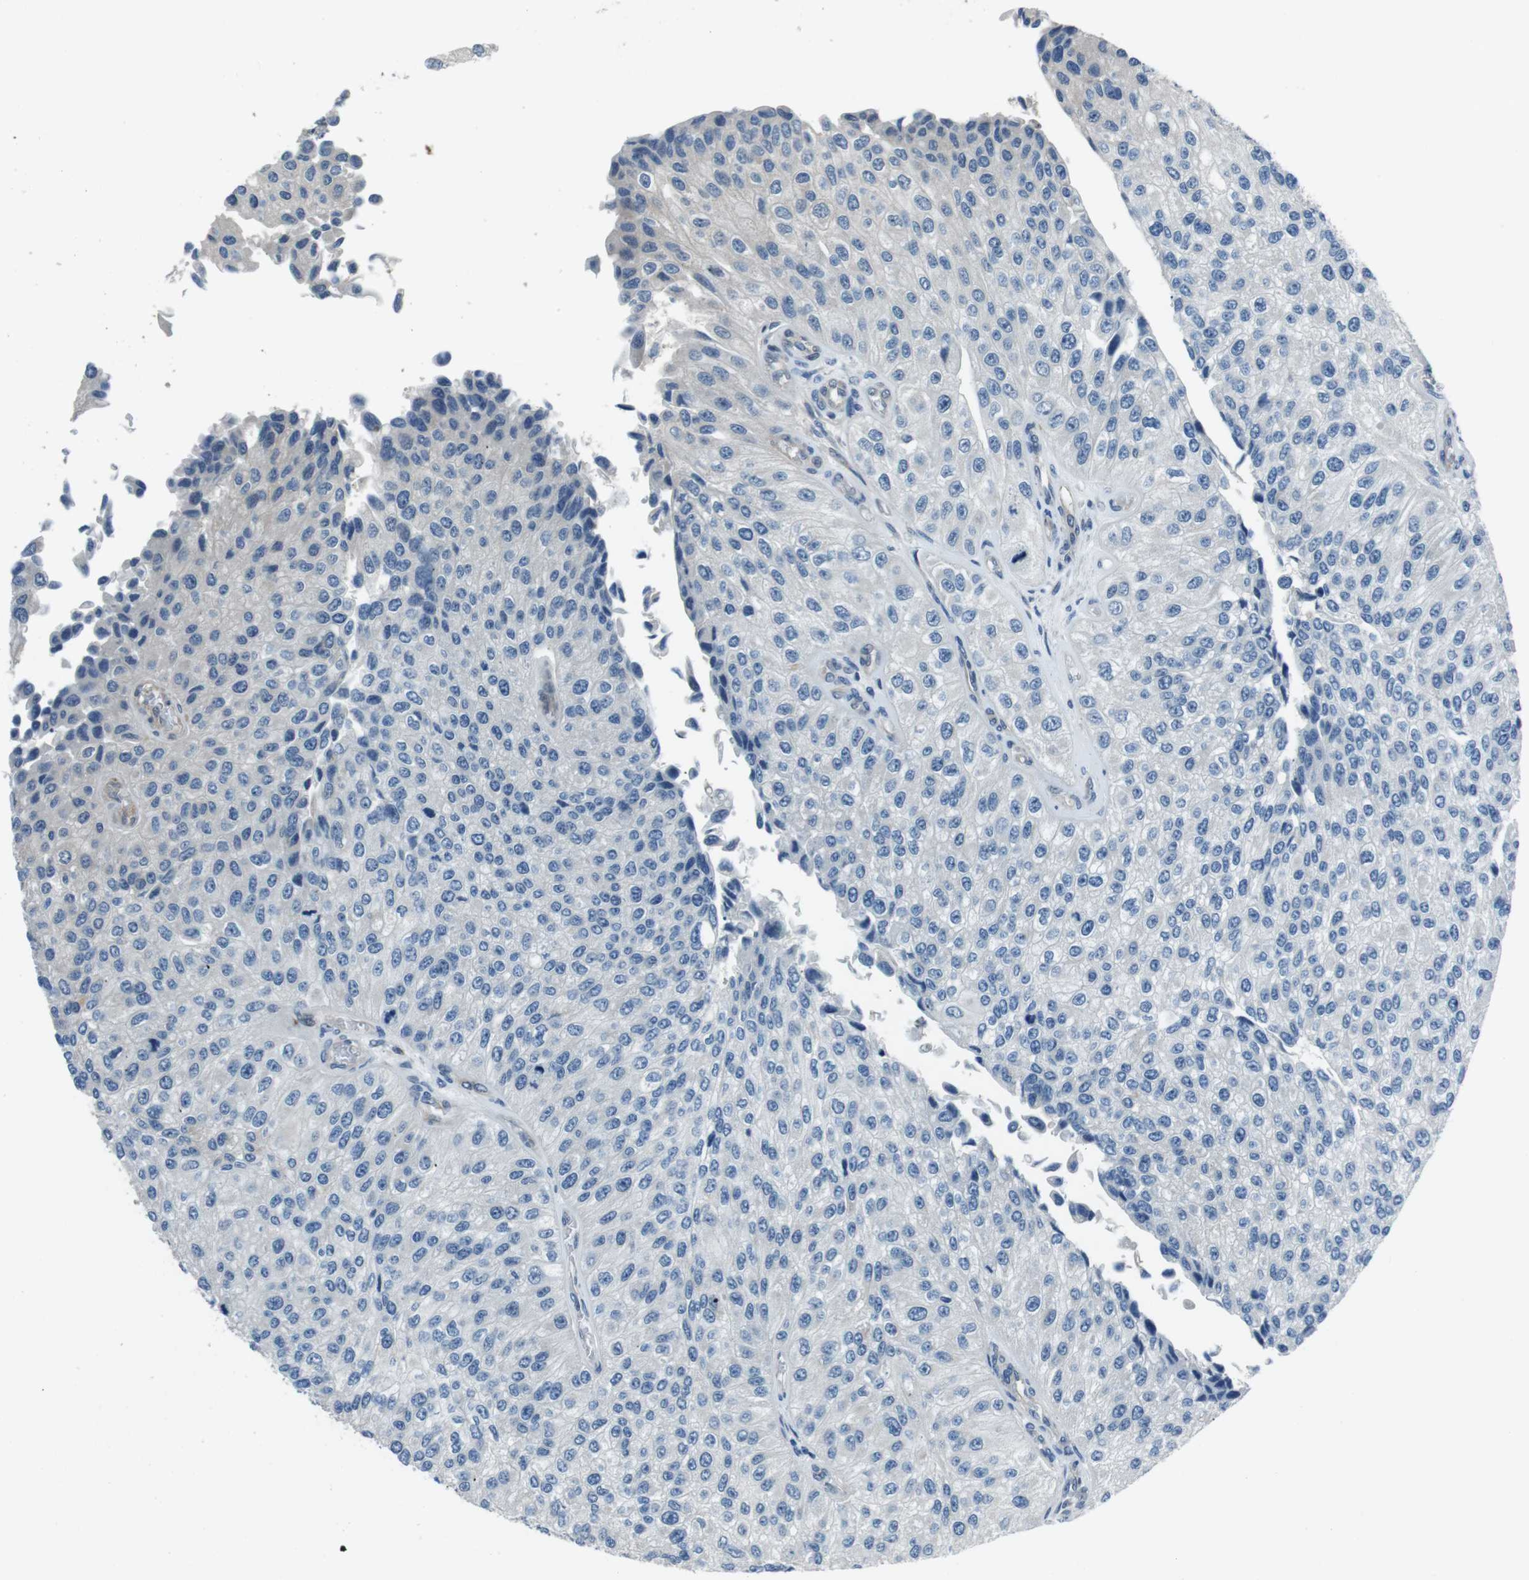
{"staining": {"intensity": "negative", "quantity": "none", "location": "none"}, "tissue": "urothelial cancer", "cell_type": "Tumor cells", "image_type": "cancer", "snomed": [{"axis": "morphology", "description": "Urothelial carcinoma, High grade"}, {"axis": "topography", "description": "Kidney"}, {"axis": "topography", "description": "Urinary bladder"}], "caption": "This is an IHC histopathology image of urothelial cancer. There is no positivity in tumor cells.", "gene": "LRRC49", "patient": {"sex": "male", "age": 77}}